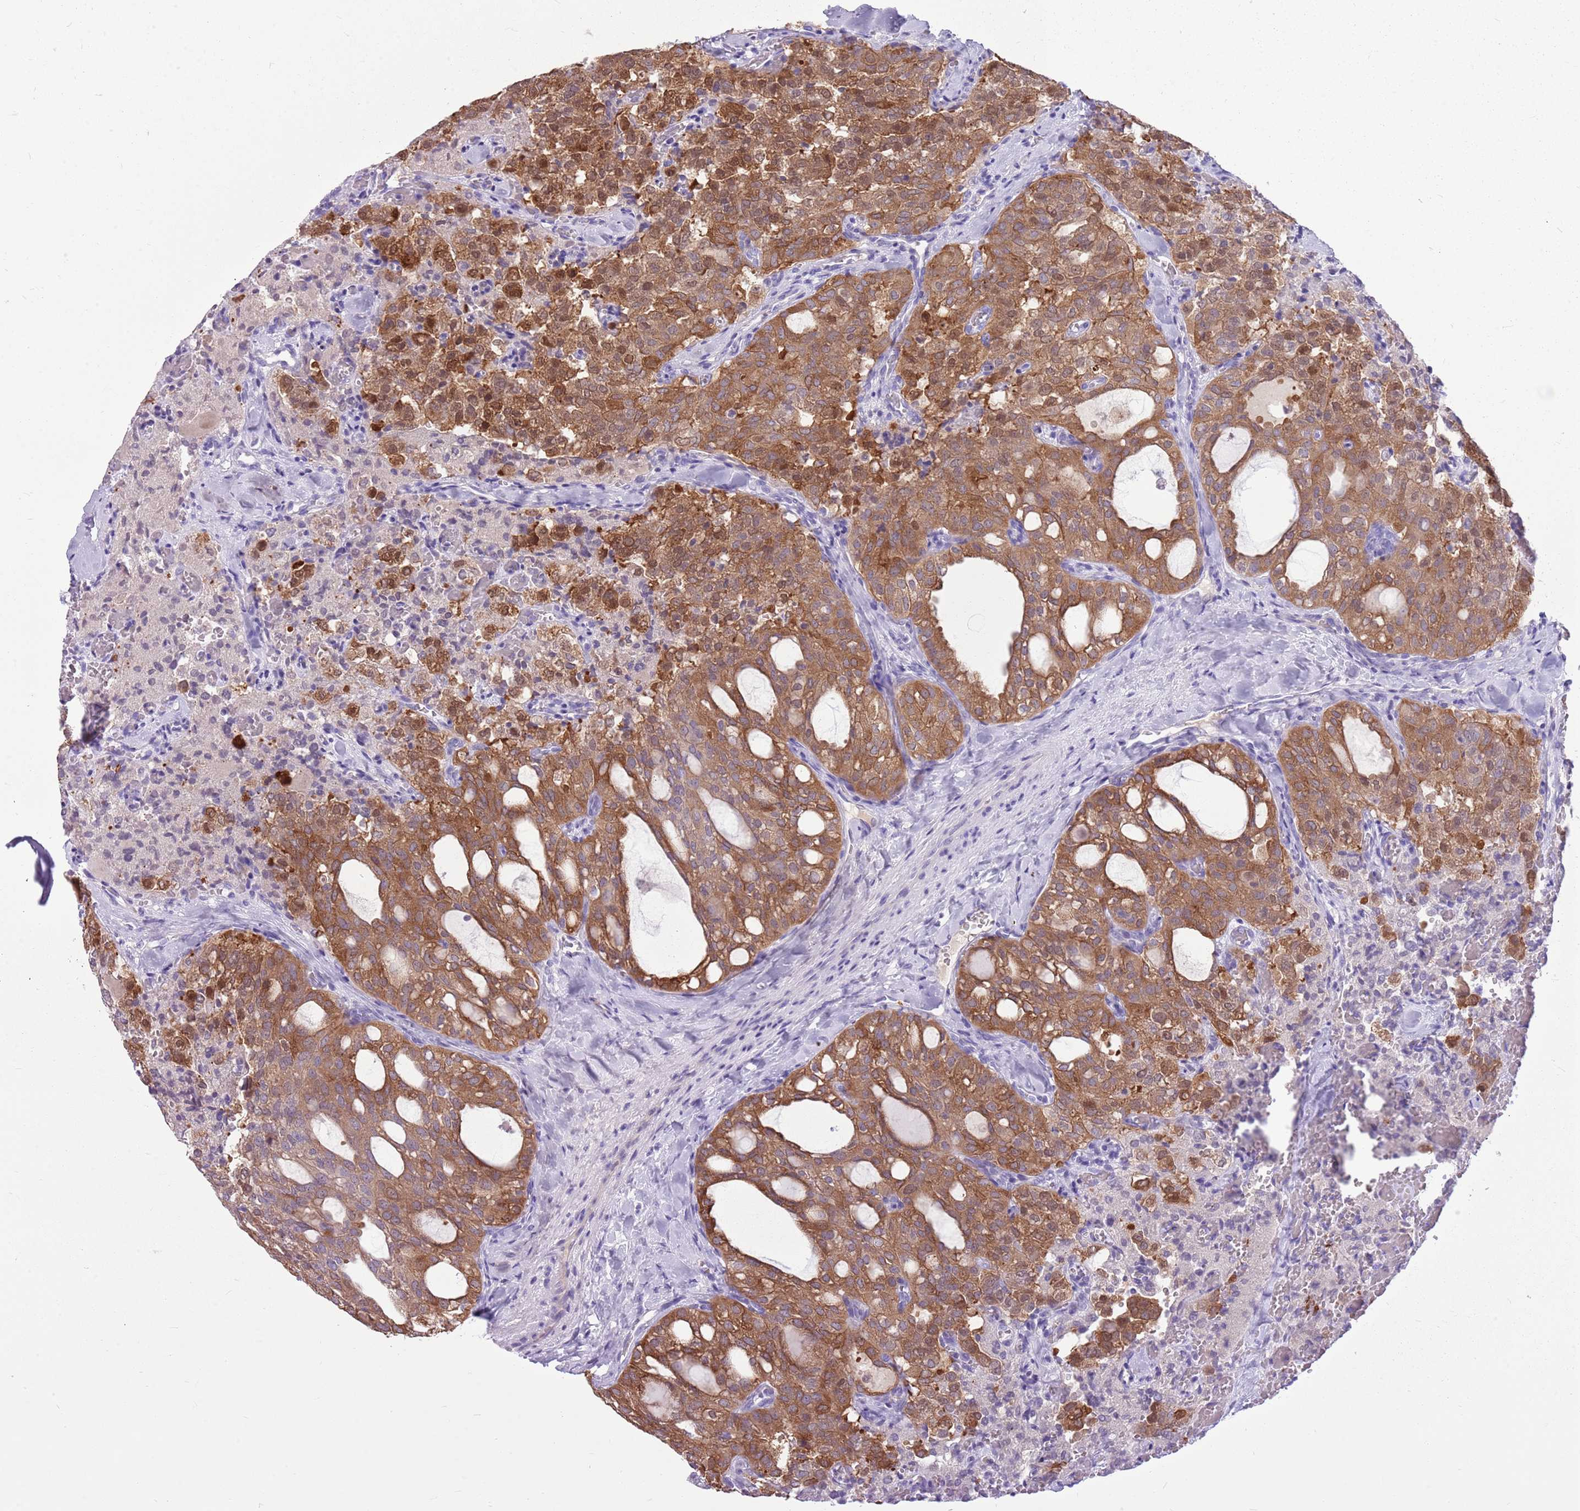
{"staining": {"intensity": "moderate", "quantity": "25%-75%", "location": "cytoplasmic/membranous"}, "tissue": "thyroid cancer", "cell_type": "Tumor cells", "image_type": "cancer", "snomed": [{"axis": "morphology", "description": "Follicular adenoma carcinoma, NOS"}, {"axis": "topography", "description": "Thyroid gland"}], "caption": "Thyroid follicular adenoma carcinoma stained with a brown dye demonstrates moderate cytoplasmic/membranous positive positivity in approximately 25%-75% of tumor cells.", "gene": "ZNF425", "patient": {"sex": "male", "age": 75}}